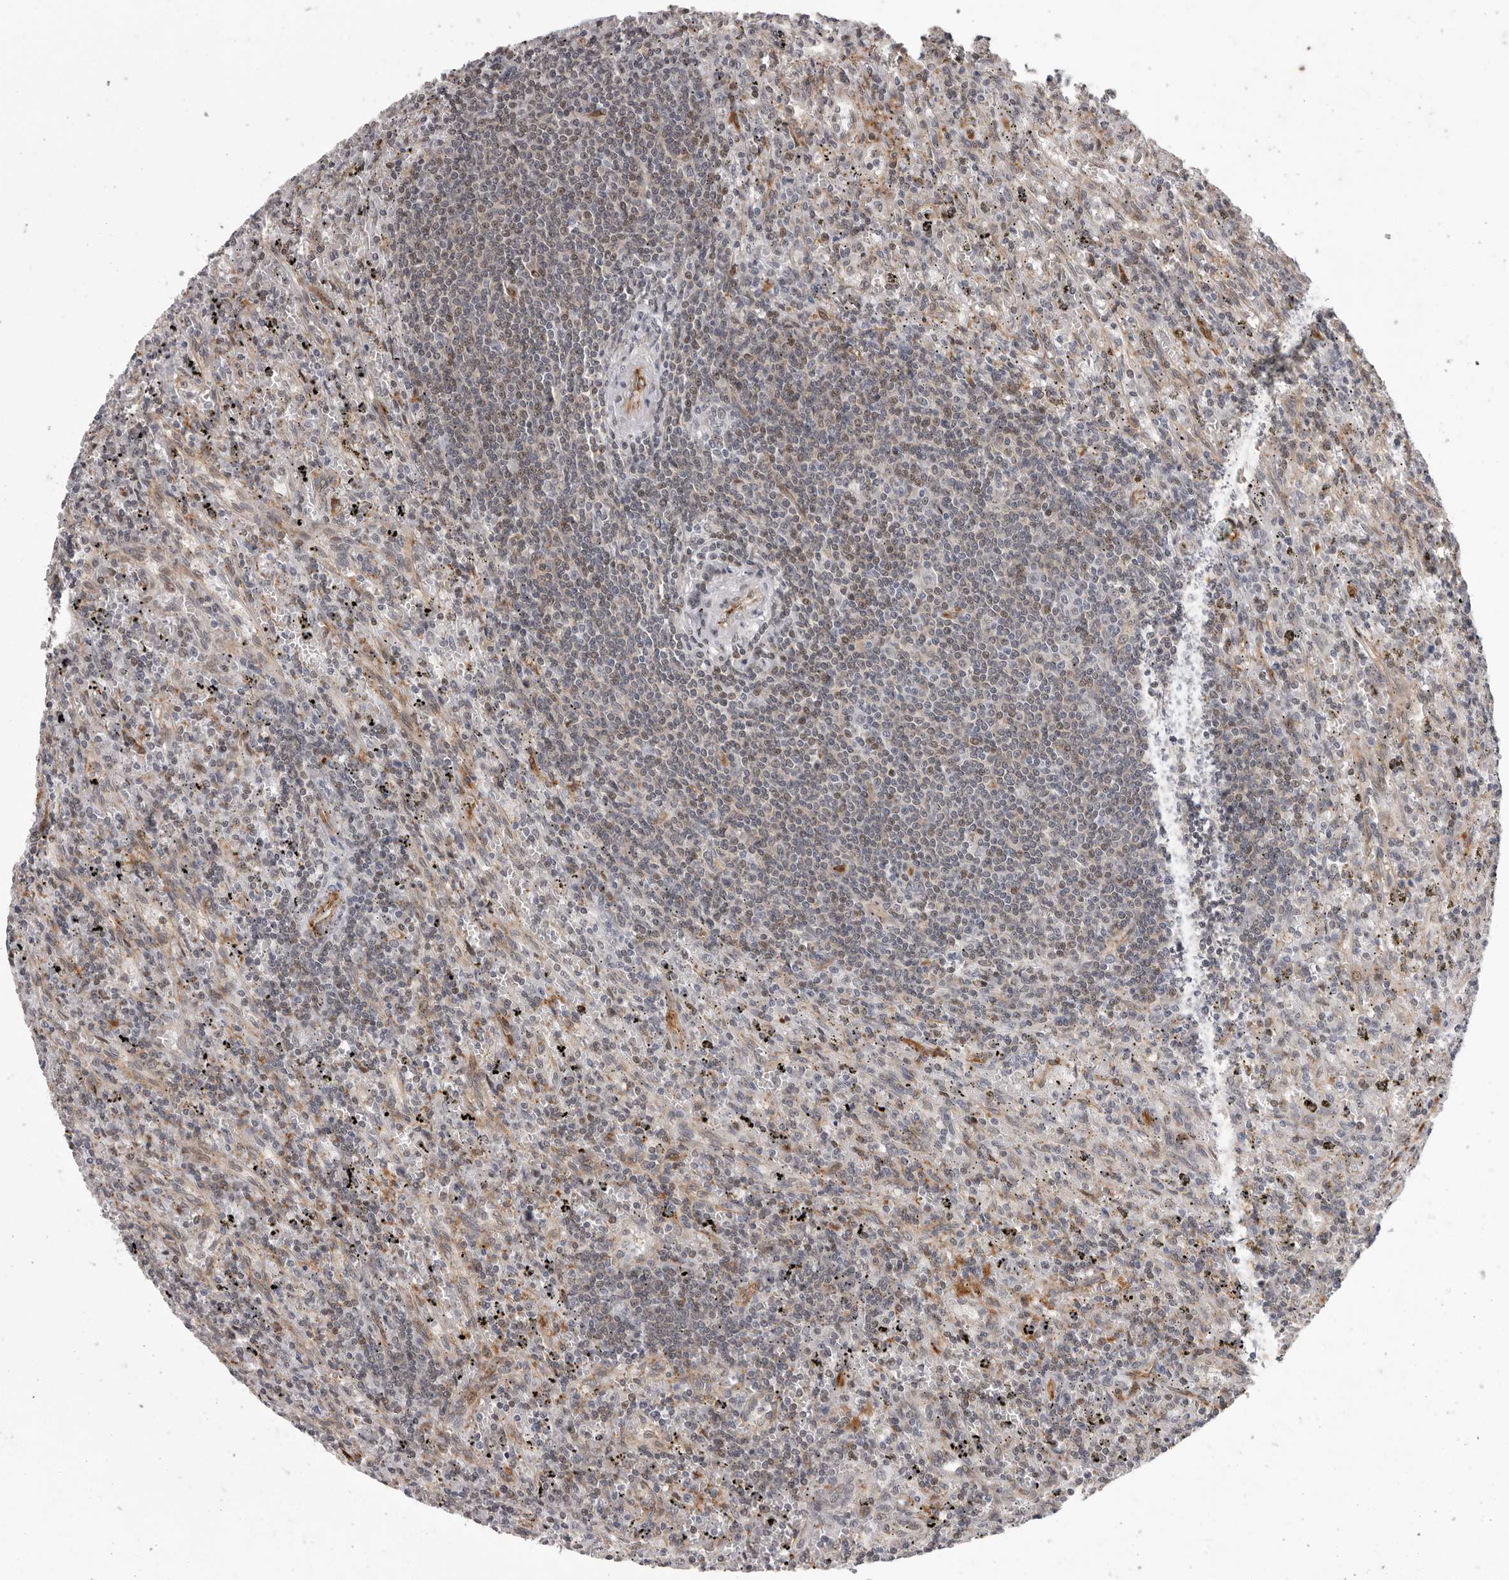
{"staining": {"intensity": "negative", "quantity": "none", "location": "none"}, "tissue": "lymphoma", "cell_type": "Tumor cells", "image_type": "cancer", "snomed": [{"axis": "morphology", "description": "Malignant lymphoma, non-Hodgkin's type, Low grade"}, {"axis": "topography", "description": "Spleen"}], "caption": "The micrograph demonstrates no staining of tumor cells in low-grade malignant lymphoma, non-Hodgkin's type. The staining is performed using DAB brown chromogen with nuclei counter-stained in using hematoxylin.", "gene": "RALGPS2", "patient": {"sex": "male", "age": 76}}